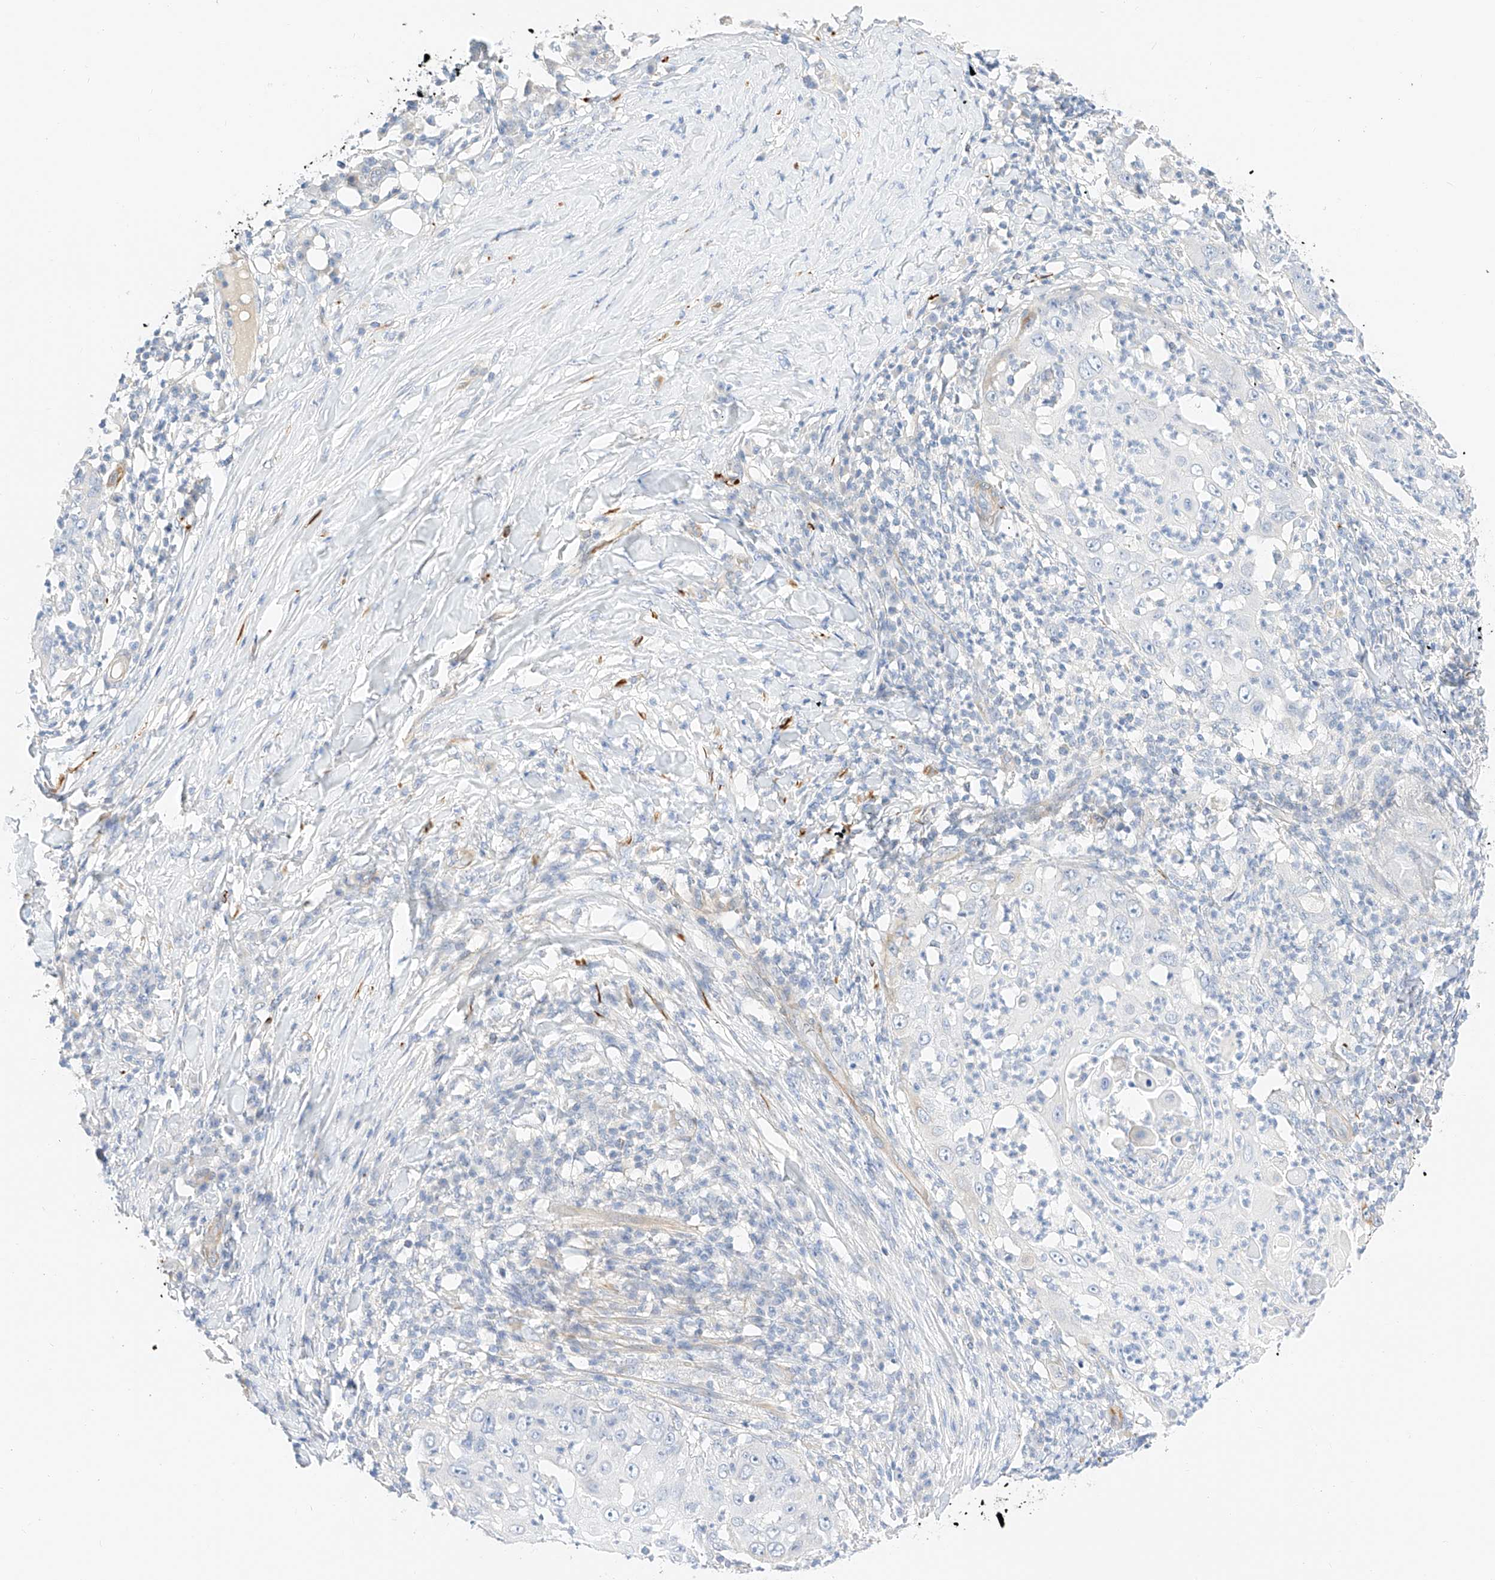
{"staining": {"intensity": "negative", "quantity": "none", "location": "none"}, "tissue": "skin cancer", "cell_type": "Tumor cells", "image_type": "cancer", "snomed": [{"axis": "morphology", "description": "Squamous cell carcinoma, NOS"}, {"axis": "topography", "description": "Skin"}], "caption": "This is an immunohistochemistry (IHC) image of human skin squamous cell carcinoma. There is no staining in tumor cells.", "gene": "CDCP2", "patient": {"sex": "female", "age": 44}}